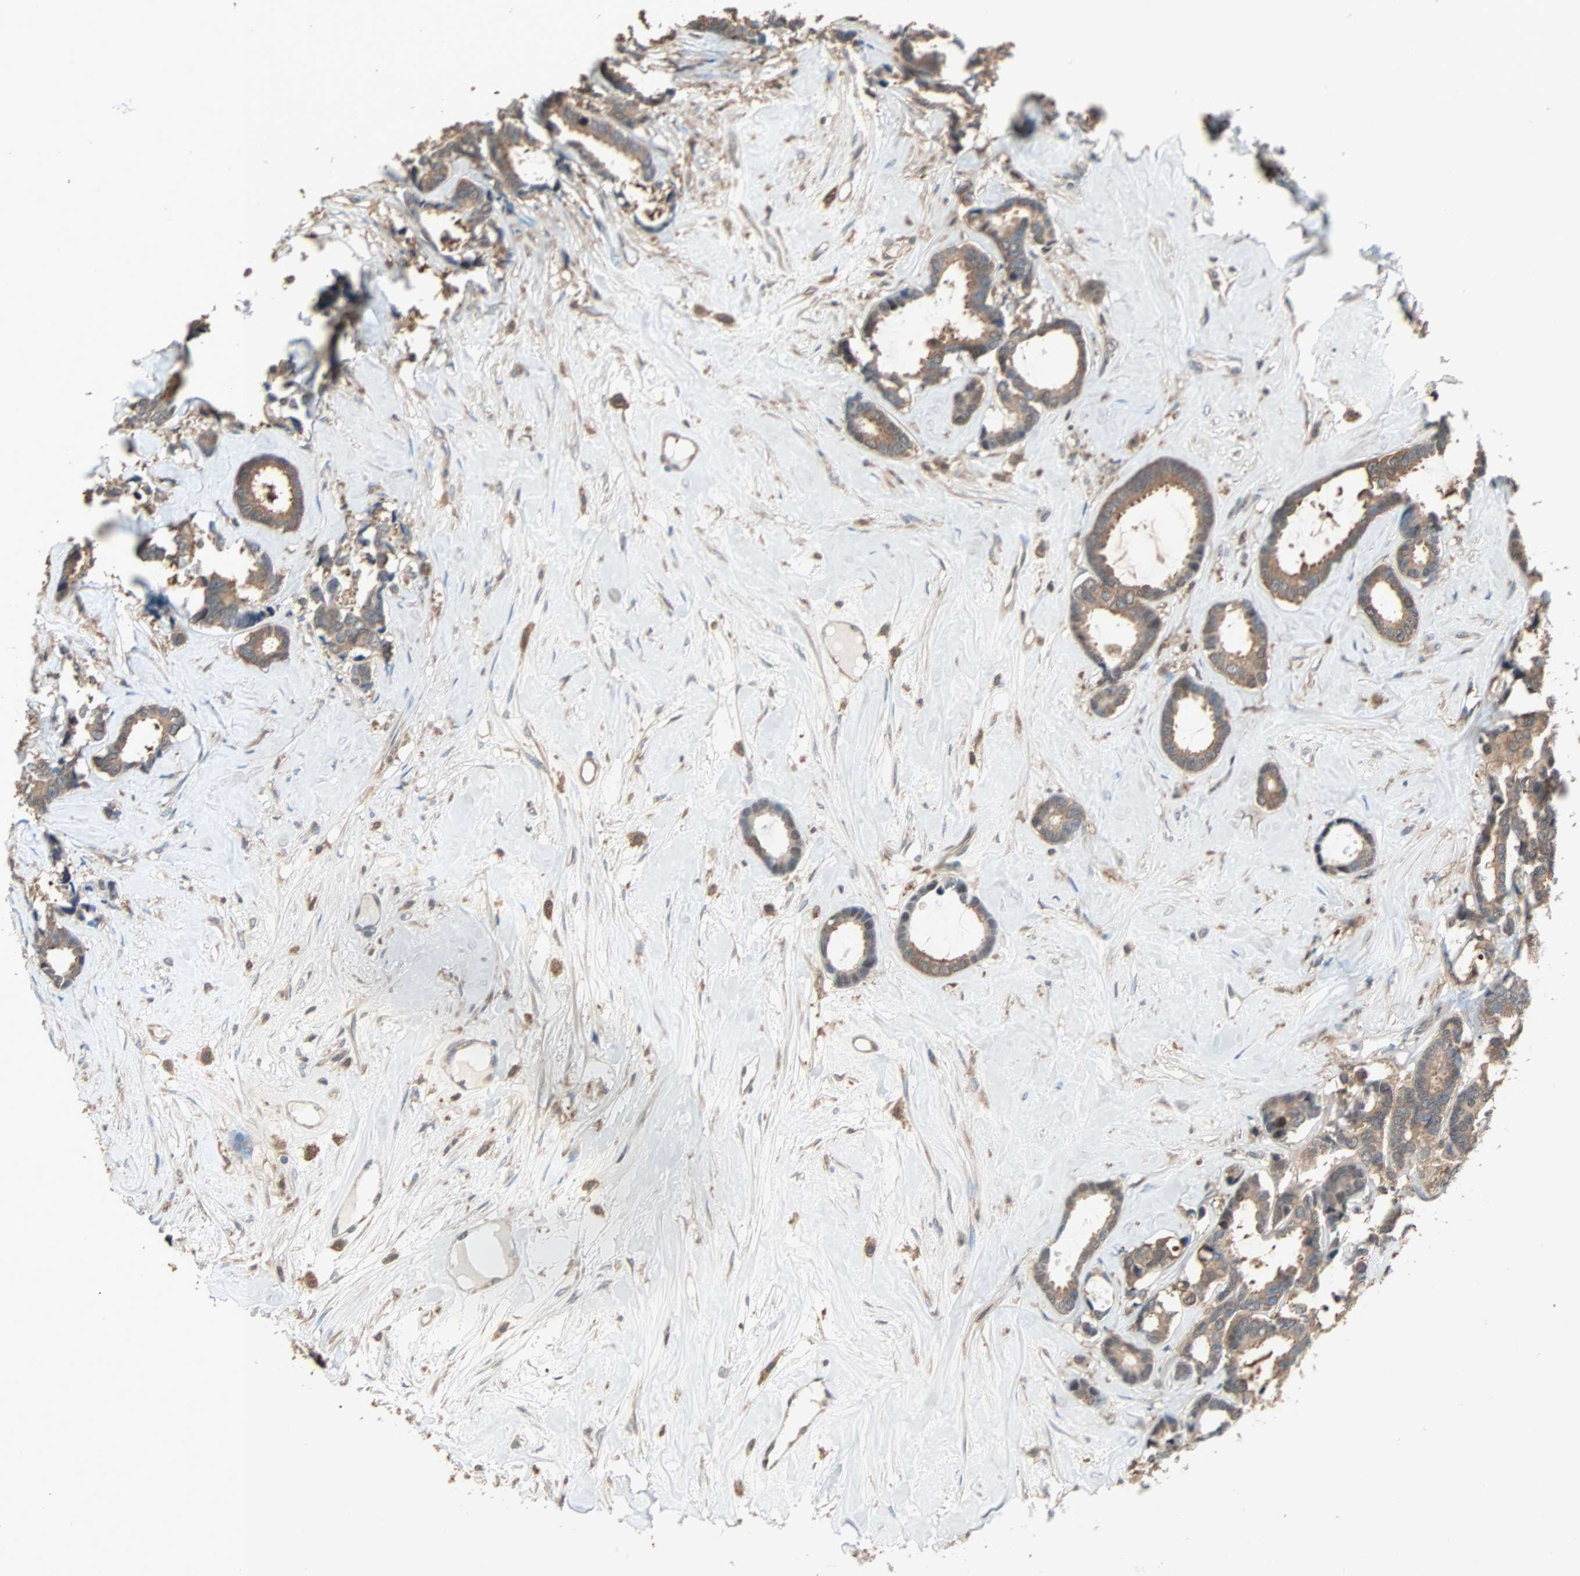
{"staining": {"intensity": "moderate", "quantity": ">75%", "location": "cytoplasmic/membranous"}, "tissue": "breast cancer", "cell_type": "Tumor cells", "image_type": "cancer", "snomed": [{"axis": "morphology", "description": "Duct carcinoma"}, {"axis": "topography", "description": "Breast"}], "caption": "This image shows breast infiltrating ductal carcinoma stained with immunohistochemistry to label a protein in brown. The cytoplasmic/membranous of tumor cells show moderate positivity for the protein. Nuclei are counter-stained blue.", "gene": "PRDX1", "patient": {"sex": "female", "age": 87}}